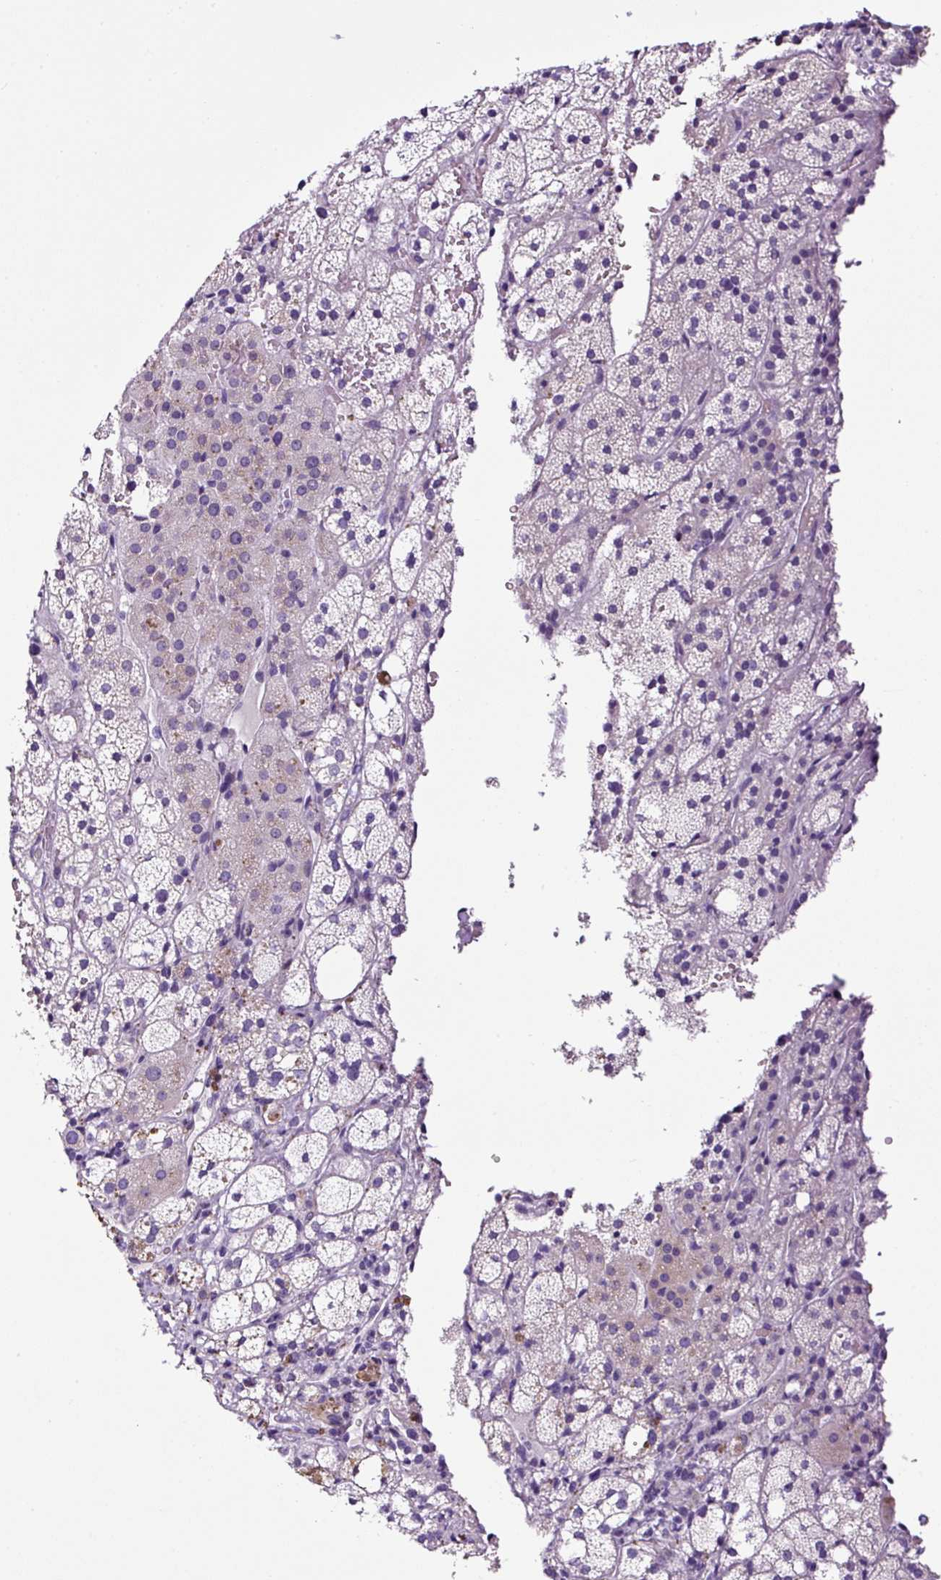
{"staining": {"intensity": "negative", "quantity": "none", "location": "none"}, "tissue": "adrenal gland", "cell_type": "Glandular cells", "image_type": "normal", "snomed": [{"axis": "morphology", "description": "Normal tissue, NOS"}, {"axis": "topography", "description": "Adrenal gland"}], "caption": "Photomicrograph shows no significant protein positivity in glandular cells of unremarkable adrenal gland.", "gene": "SP8", "patient": {"sex": "male", "age": 53}}